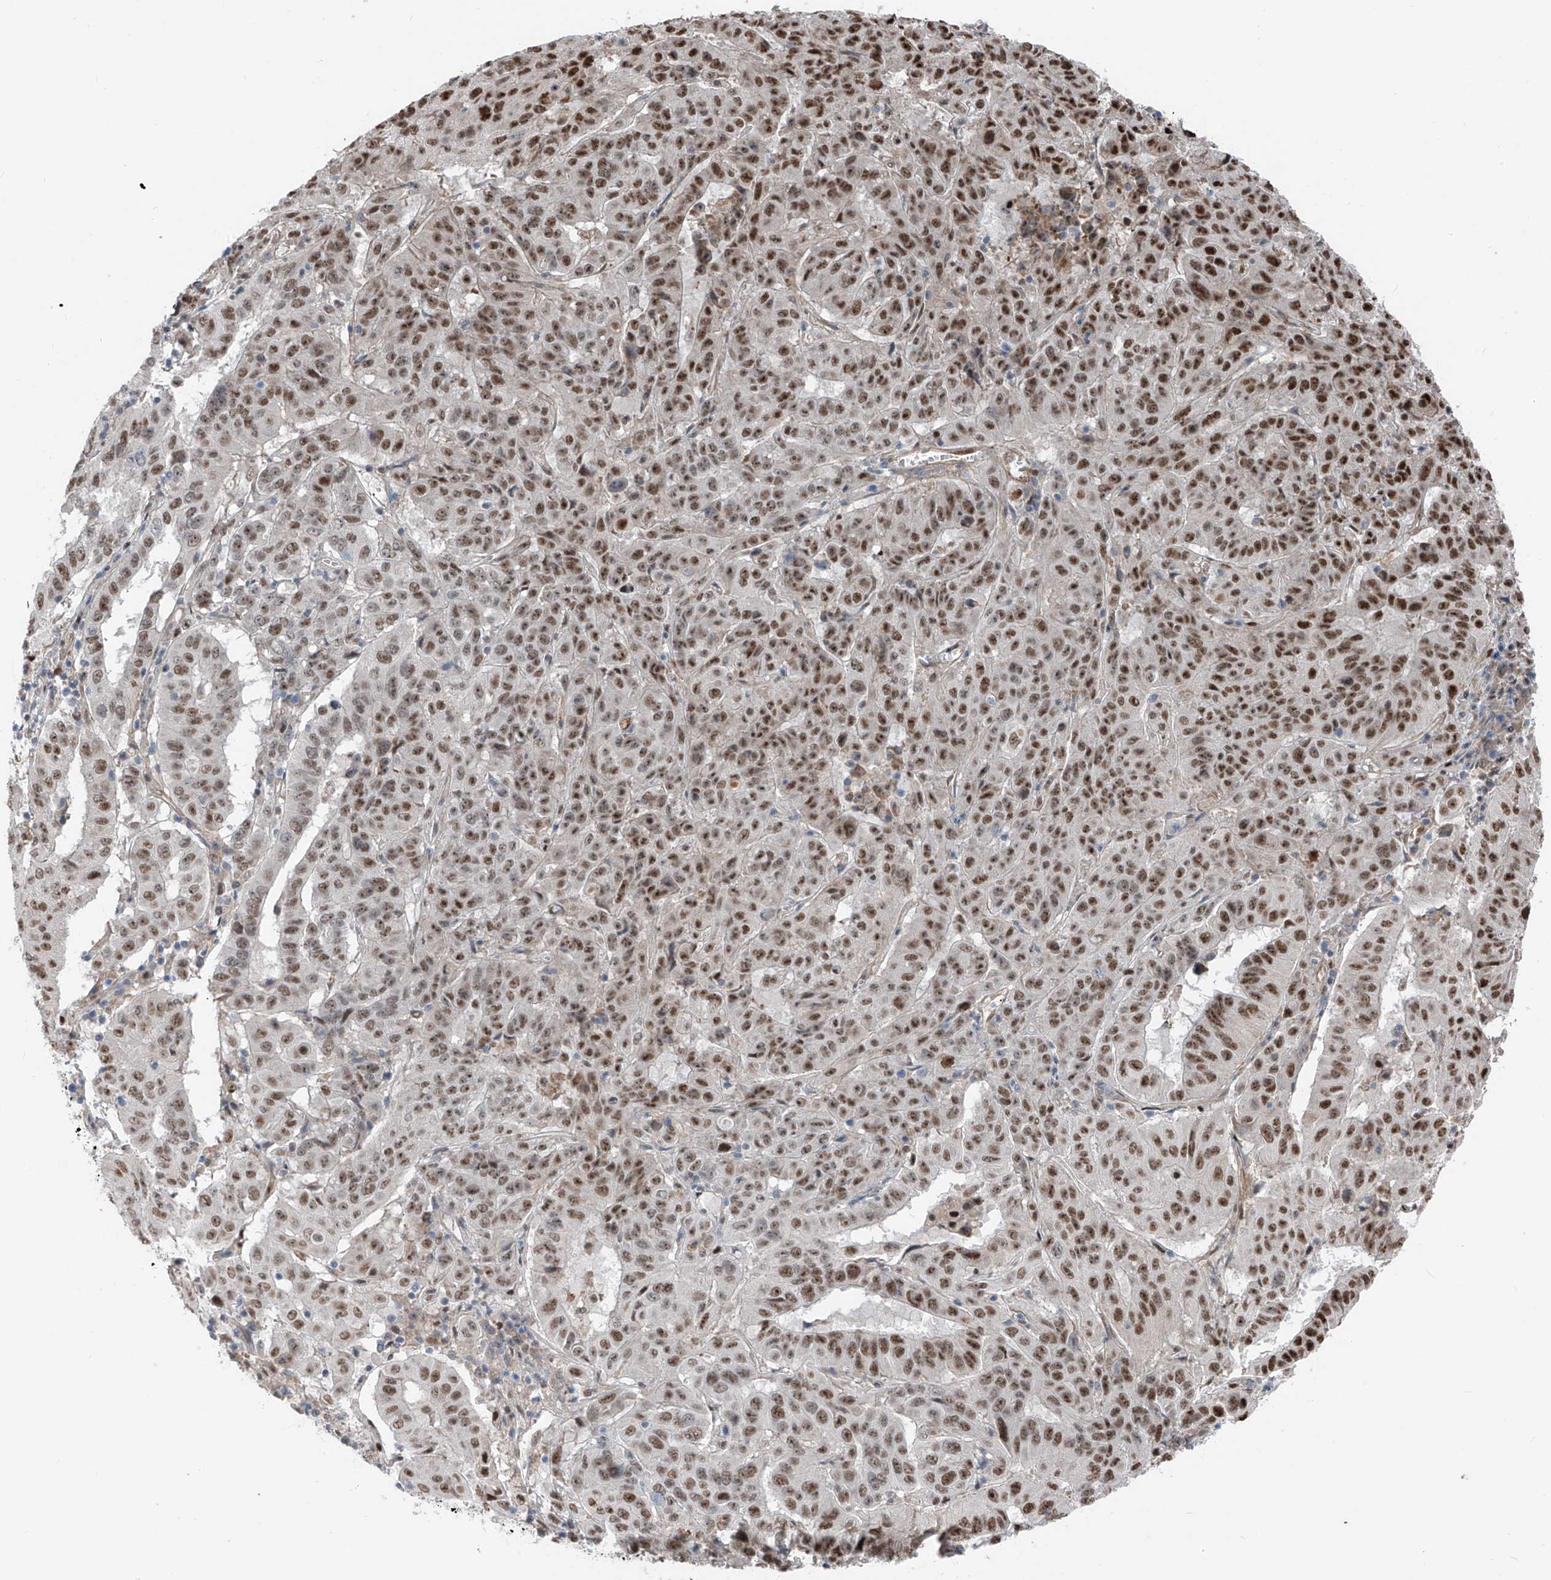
{"staining": {"intensity": "moderate", "quantity": ">75%", "location": "nuclear"}, "tissue": "pancreatic cancer", "cell_type": "Tumor cells", "image_type": "cancer", "snomed": [{"axis": "morphology", "description": "Adenocarcinoma, NOS"}, {"axis": "topography", "description": "Pancreas"}], "caption": "High-magnification brightfield microscopy of adenocarcinoma (pancreatic) stained with DAB (3,3'-diaminobenzidine) (brown) and counterstained with hematoxylin (blue). tumor cells exhibit moderate nuclear positivity is seen in about>75% of cells. (DAB = brown stain, brightfield microscopy at high magnification).", "gene": "RBP7", "patient": {"sex": "male", "age": 63}}